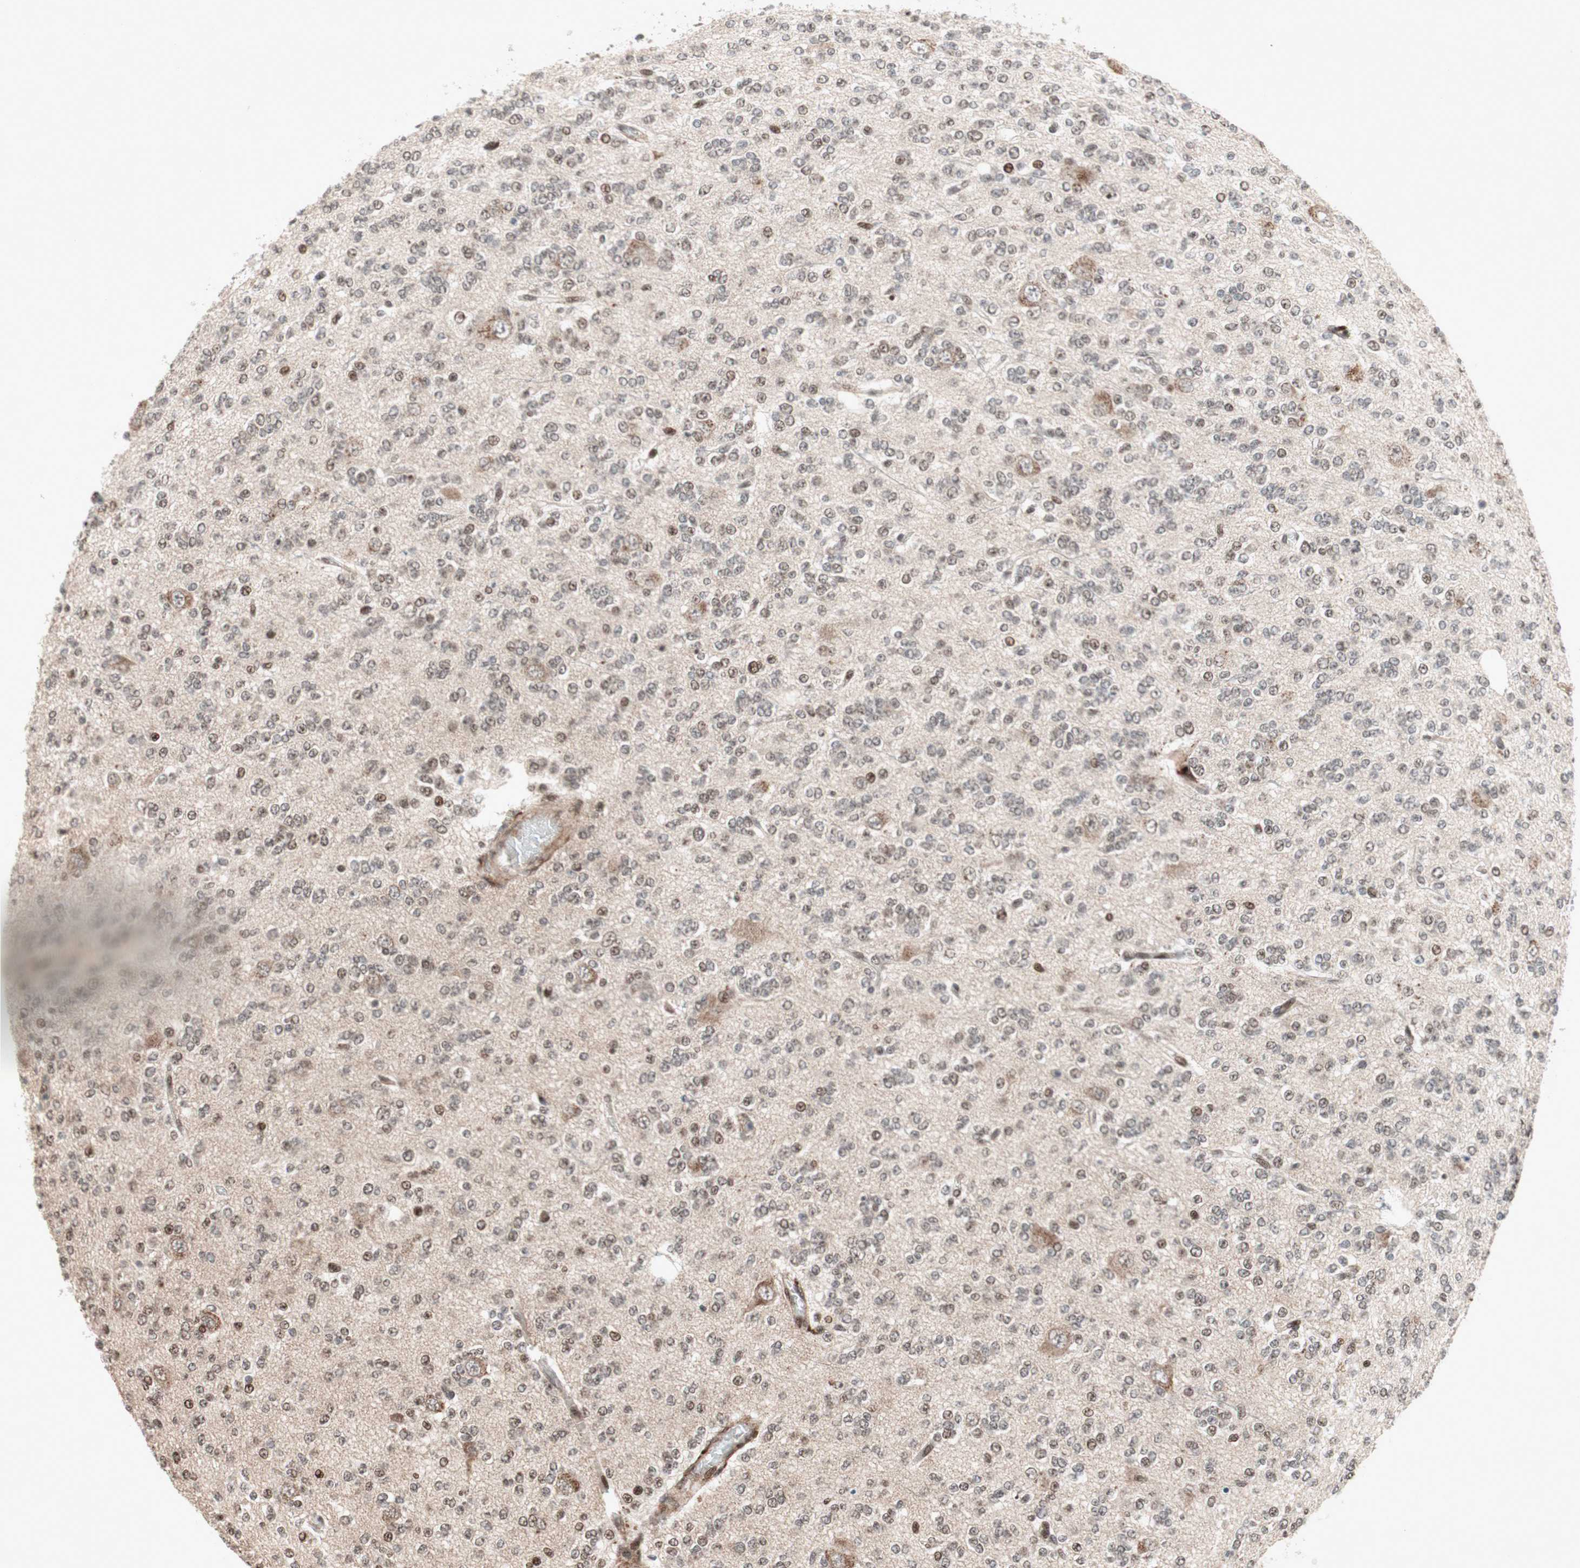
{"staining": {"intensity": "moderate", "quantity": "<25%", "location": "nuclear"}, "tissue": "glioma", "cell_type": "Tumor cells", "image_type": "cancer", "snomed": [{"axis": "morphology", "description": "Glioma, malignant, Low grade"}, {"axis": "topography", "description": "Brain"}], "caption": "Immunohistochemistry photomicrograph of glioma stained for a protein (brown), which shows low levels of moderate nuclear positivity in about <25% of tumor cells.", "gene": "TCF12", "patient": {"sex": "male", "age": 38}}